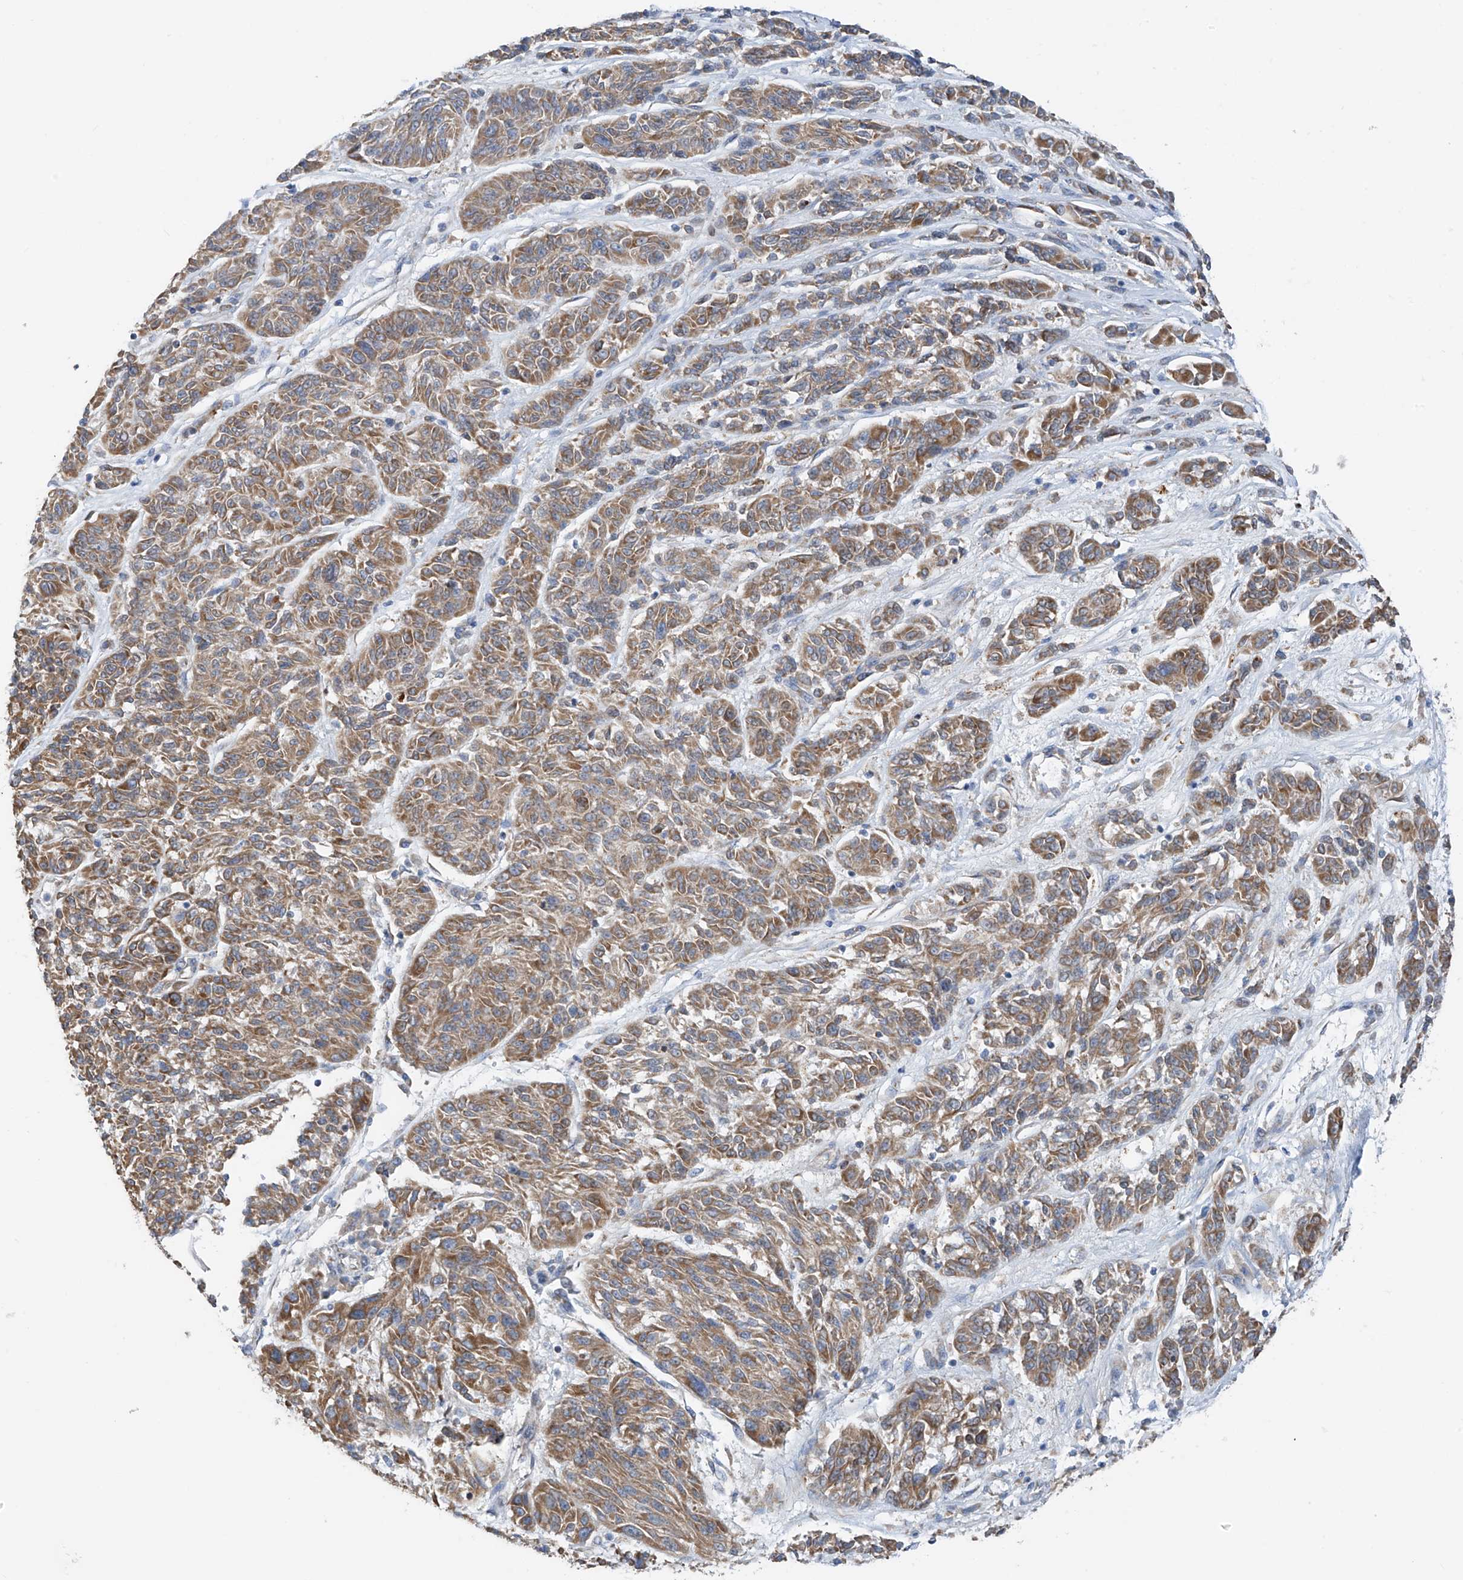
{"staining": {"intensity": "moderate", "quantity": ">75%", "location": "cytoplasmic/membranous"}, "tissue": "melanoma", "cell_type": "Tumor cells", "image_type": "cancer", "snomed": [{"axis": "morphology", "description": "Malignant melanoma, NOS"}, {"axis": "topography", "description": "Skin"}], "caption": "DAB immunohistochemical staining of human melanoma exhibits moderate cytoplasmic/membranous protein positivity in approximately >75% of tumor cells. Ihc stains the protein of interest in brown and the nuclei are stained blue.", "gene": "EOMES", "patient": {"sex": "male", "age": 53}}